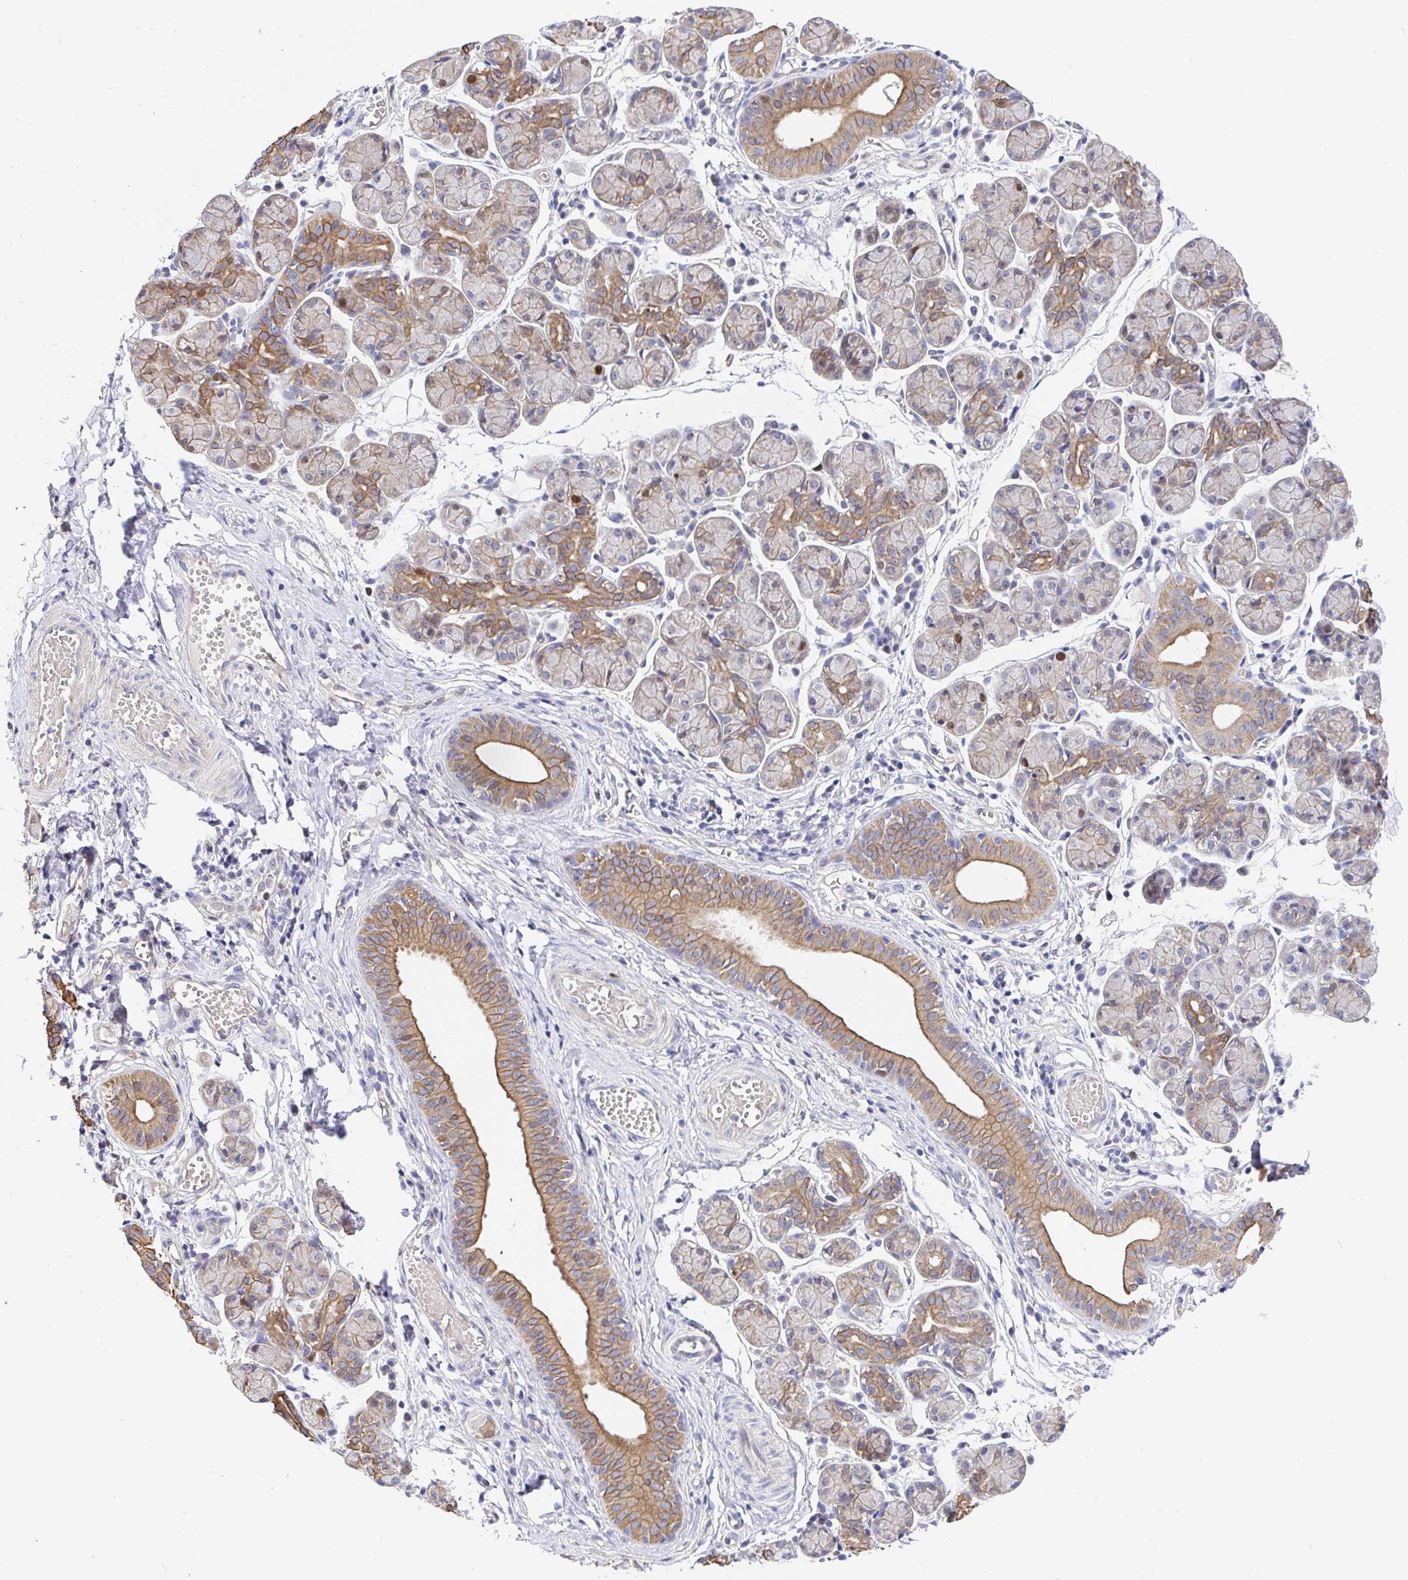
{"staining": {"intensity": "moderate", "quantity": "25%-75%", "location": "cytoplasmic/membranous"}, "tissue": "salivary gland", "cell_type": "Glandular cells", "image_type": "normal", "snomed": [{"axis": "morphology", "description": "Normal tissue, NOS"}, {"axis": "morphology", "description": "Inflammation, NOS"}, {"axis": "topography", "description": "Lymph node"}, {"axis": "topography", "description": "Salivary gland"}], "caption": "A micrograph showing moderate cytoplasmic/membranous positivity in approximately 25%-75% of glandular cells in normal salivary gland, as visualized by brown immunohistochemical staining.", "gene": "TIMELESS", "patient": {"sex": "male", "age": 3}}